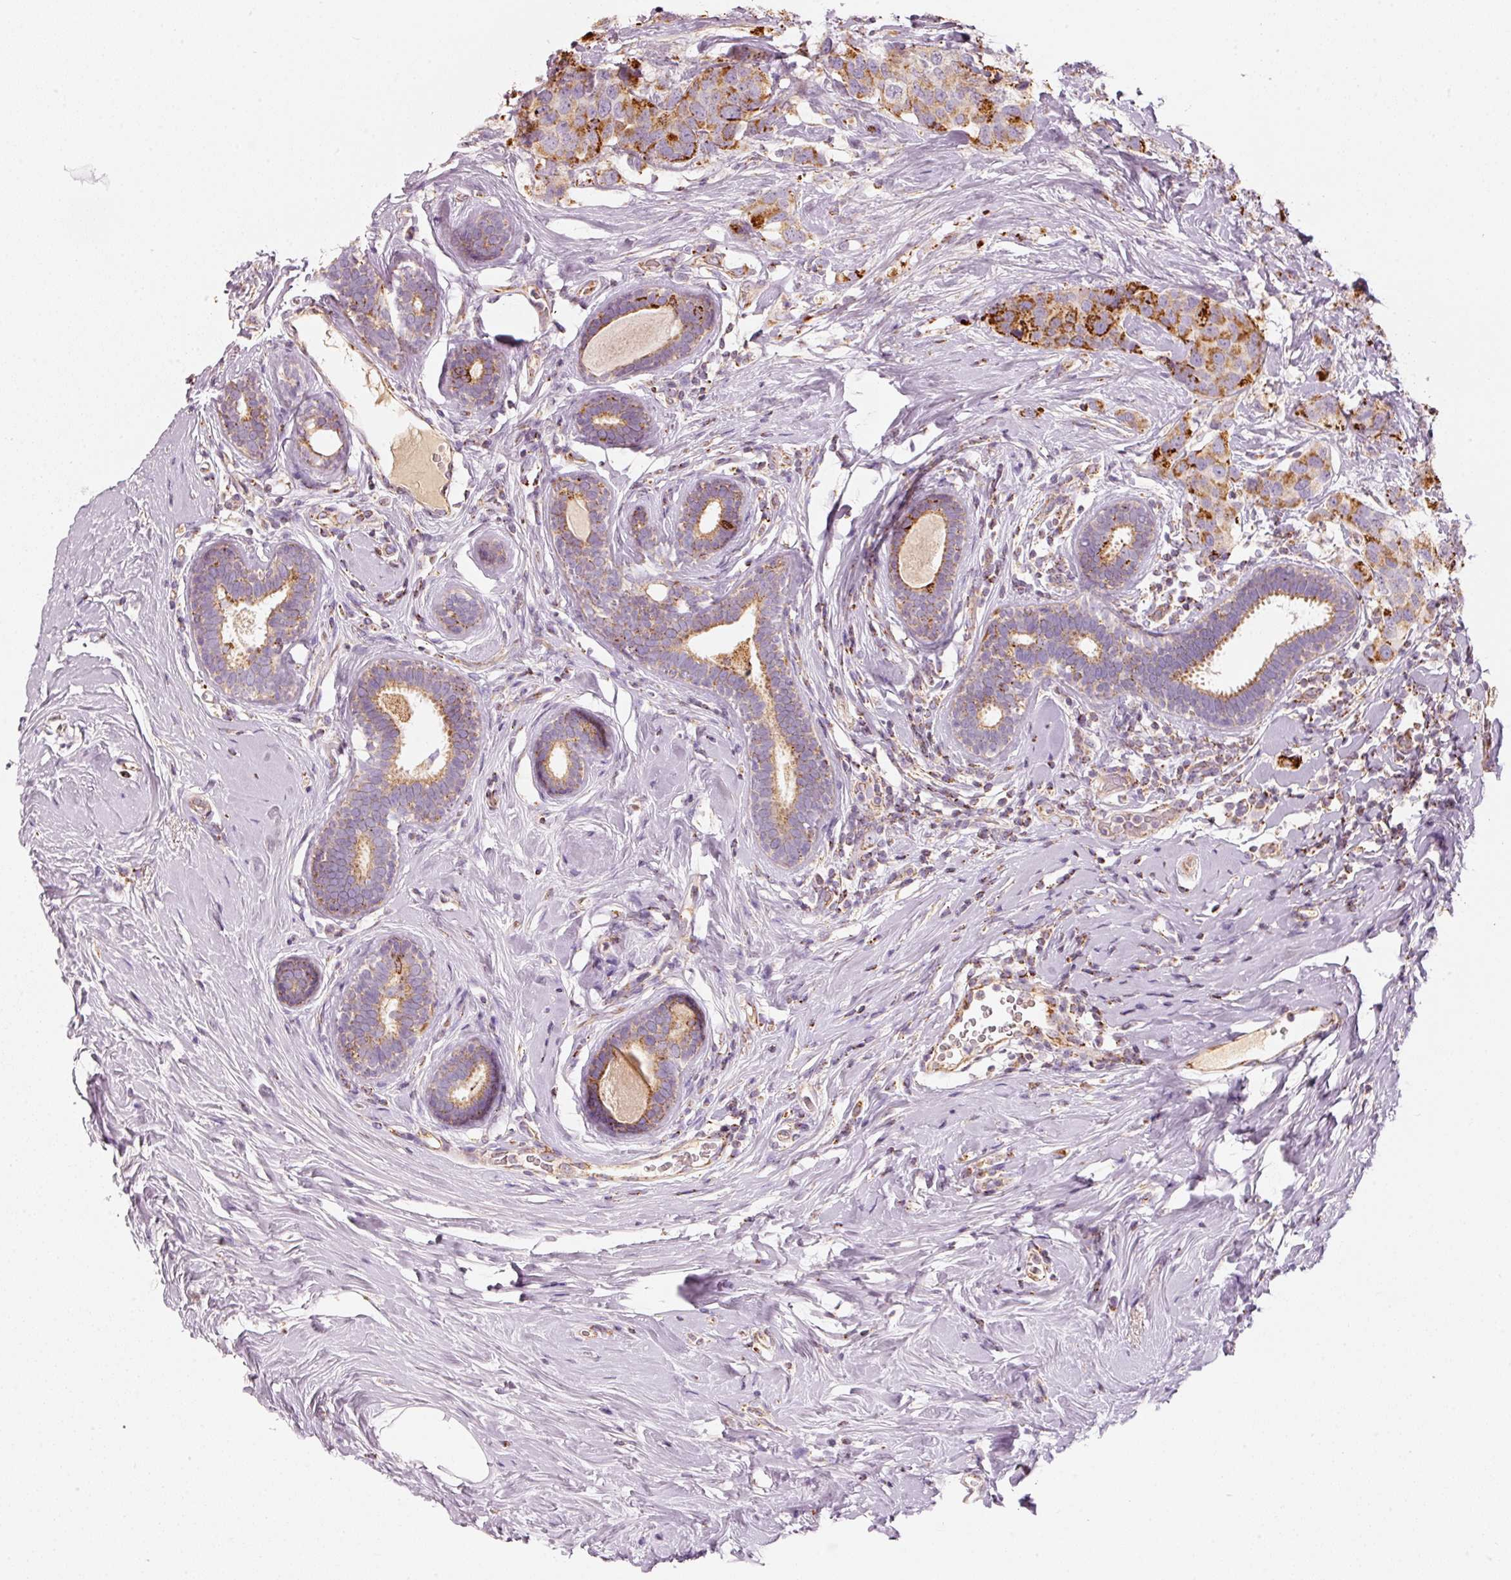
{"staining": {"intensity": "strong", "quantity": ">75%", "location": "cytoplasmic/membranous"}, "tissue": "breast cancer", "cell_type": "Tumor cells", "image_type": "cancer", "snomed": [{"axis": "morphology", "description": "Lobular carcinoma"}, {"axis": "topography", "description": "Breast"}], "caption": "Breast lobular carcinoma stained for a protein (brown) reveals strong cytoplasmic/membranous positive positivity in about >75% of tumor cells.", "gene": "C17orf98", "patient": {"sex": "female", "age": 59}}